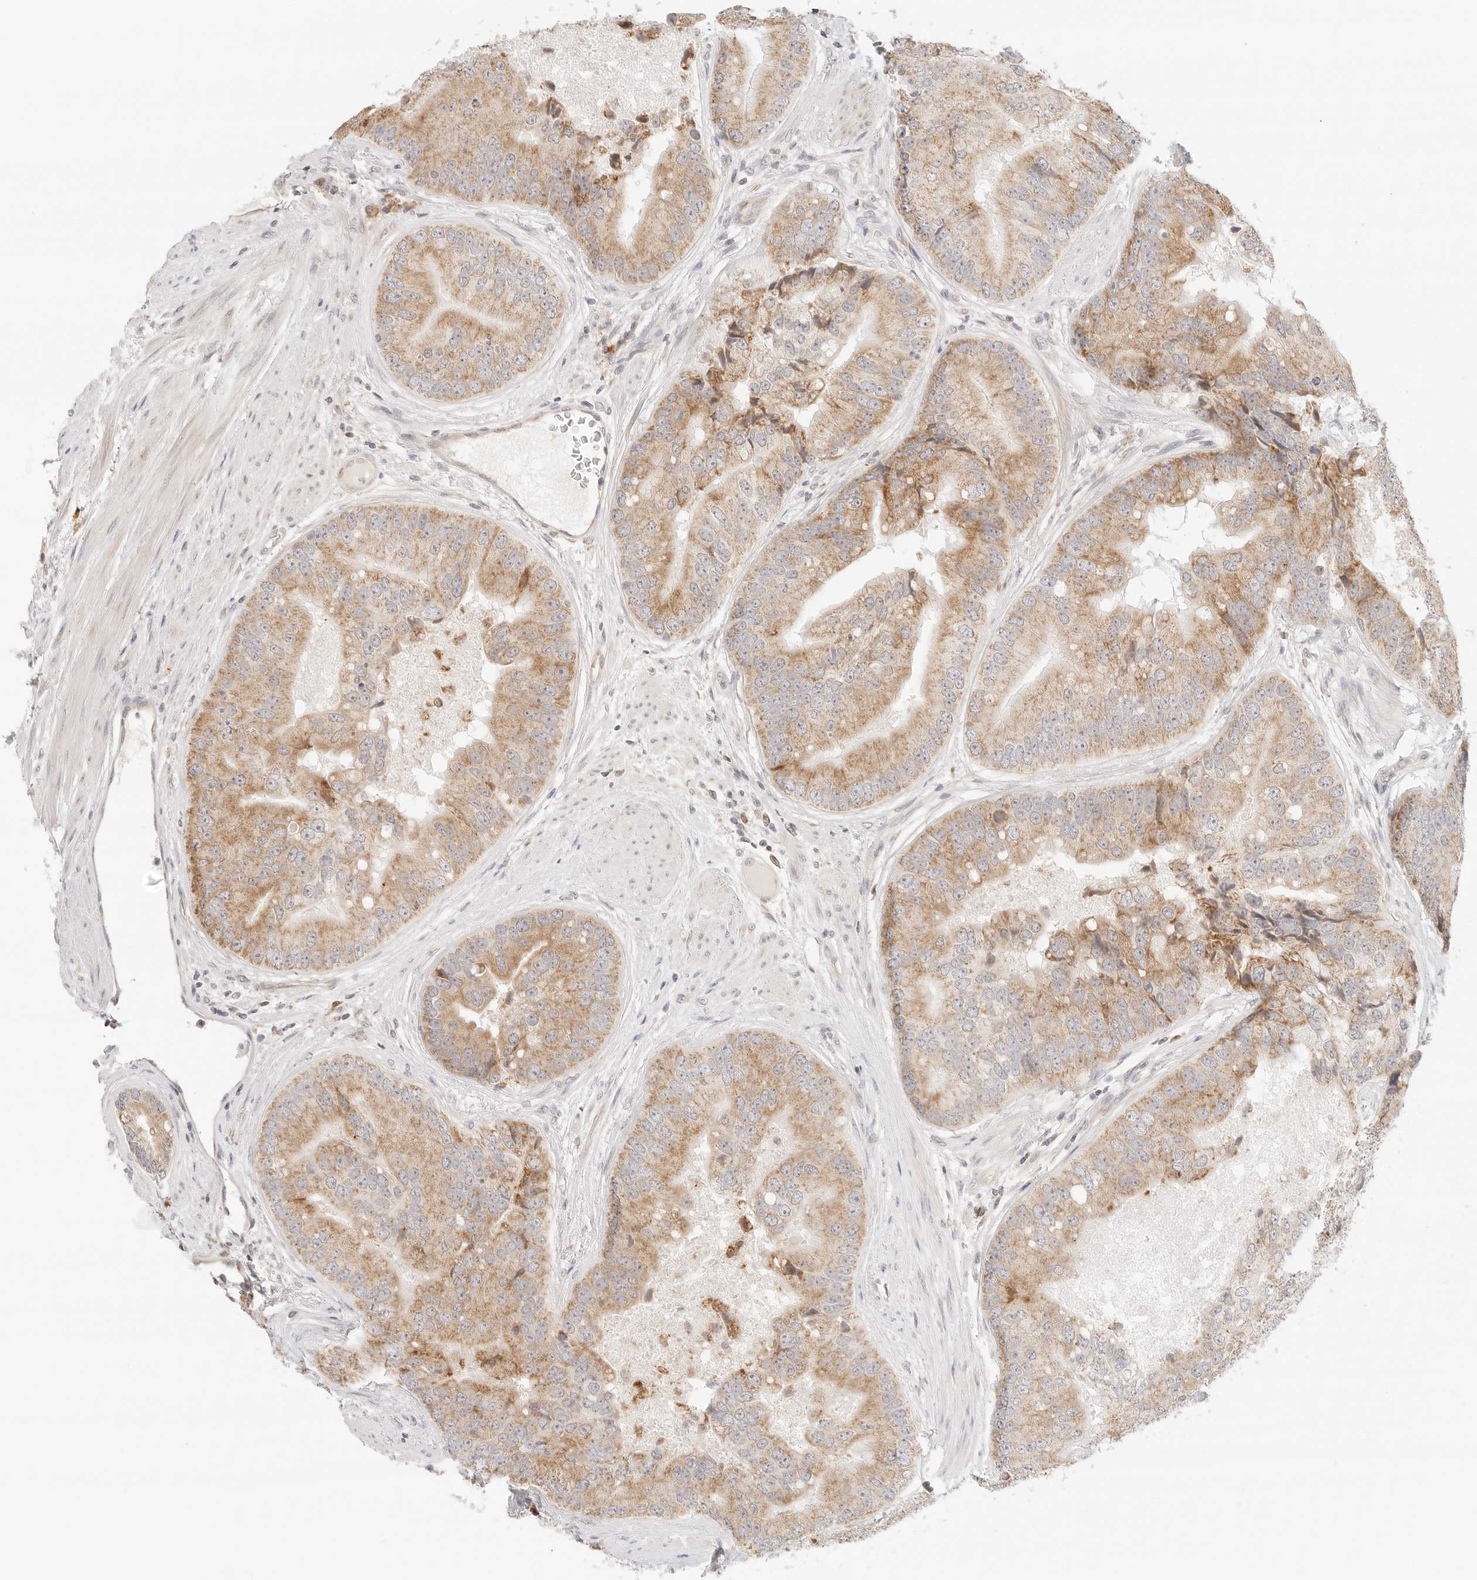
{"staining": {"intensity": "moderate", "quantity": ">75%", "location": "cytoplasmic/membranous"}, "tissue": "prostate cancer", "cell_type": "Tumor cells", "image_type": "cancer", "snomed": [{"axis": "morphology", "description": "Adenocarcinoma, High grade"}, {"axis": "topography", "description": "Prostate"}], "caption": "About >75% of tumor cells in prostate high-grade adenocarcinoma reveal moderate cytoplasmic/membranous protein staining as visualized by brown immunohistochemical staining.", "gene": "ERO1B", "patient": {"sex": "male", "age": 70}}